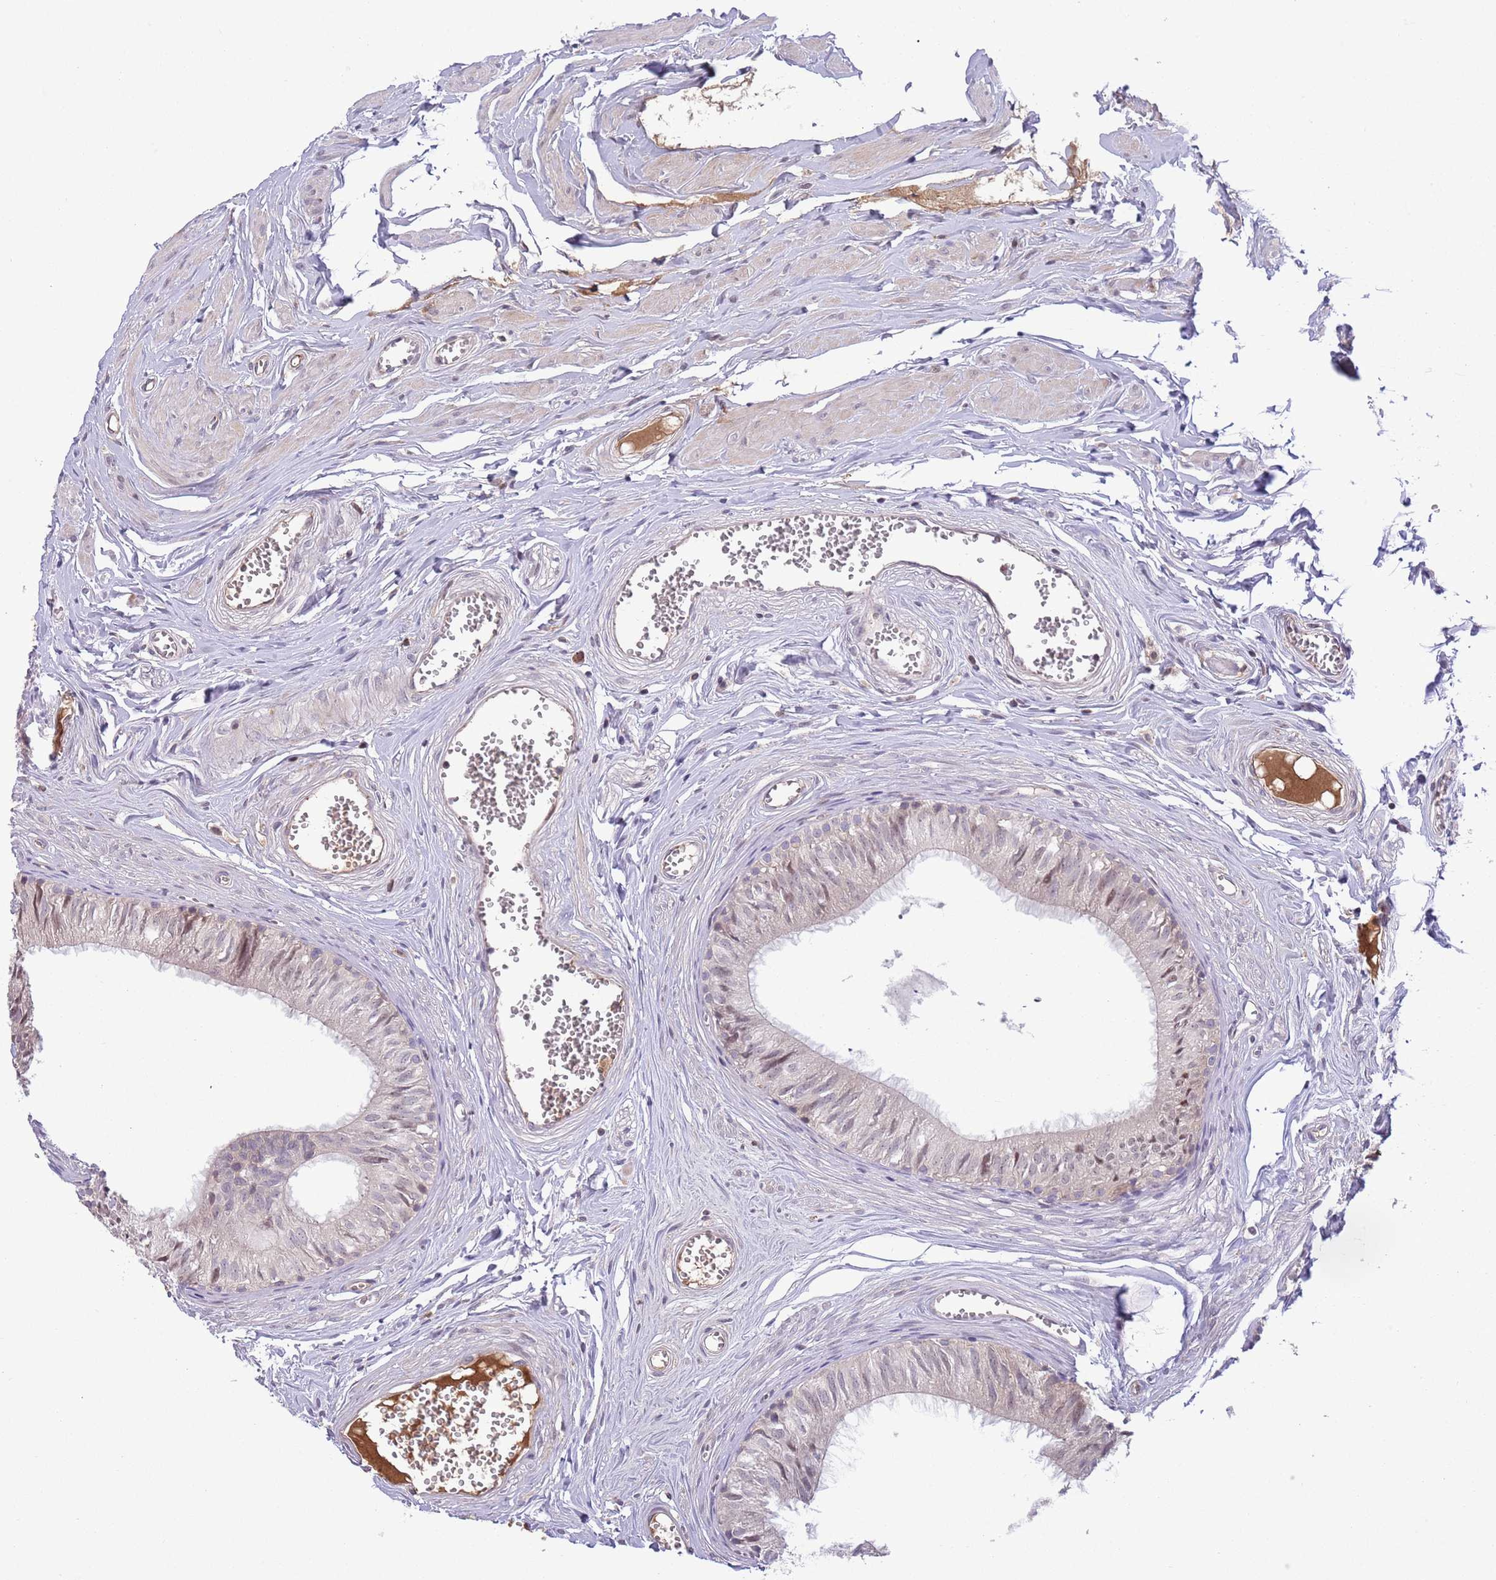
{"staining": {"intensity": "weak", "quantity": "<25%", "location": "nuclear"}, "tissue": "epididymis", "cell_type": "Glandular cells", "image_type": "normal", "snomed": [{"axis": "morphology", "description": "Normal tissue, NOS"}, {"axis": "topography", "description": "Epididymis"}], "caption": "IHC micrograph of normal epididymis stained for a protein (brown), which shows no positivity in glandular cells.", "gene": "DPP10", "patient": {"sex": "male", "age": 36}}